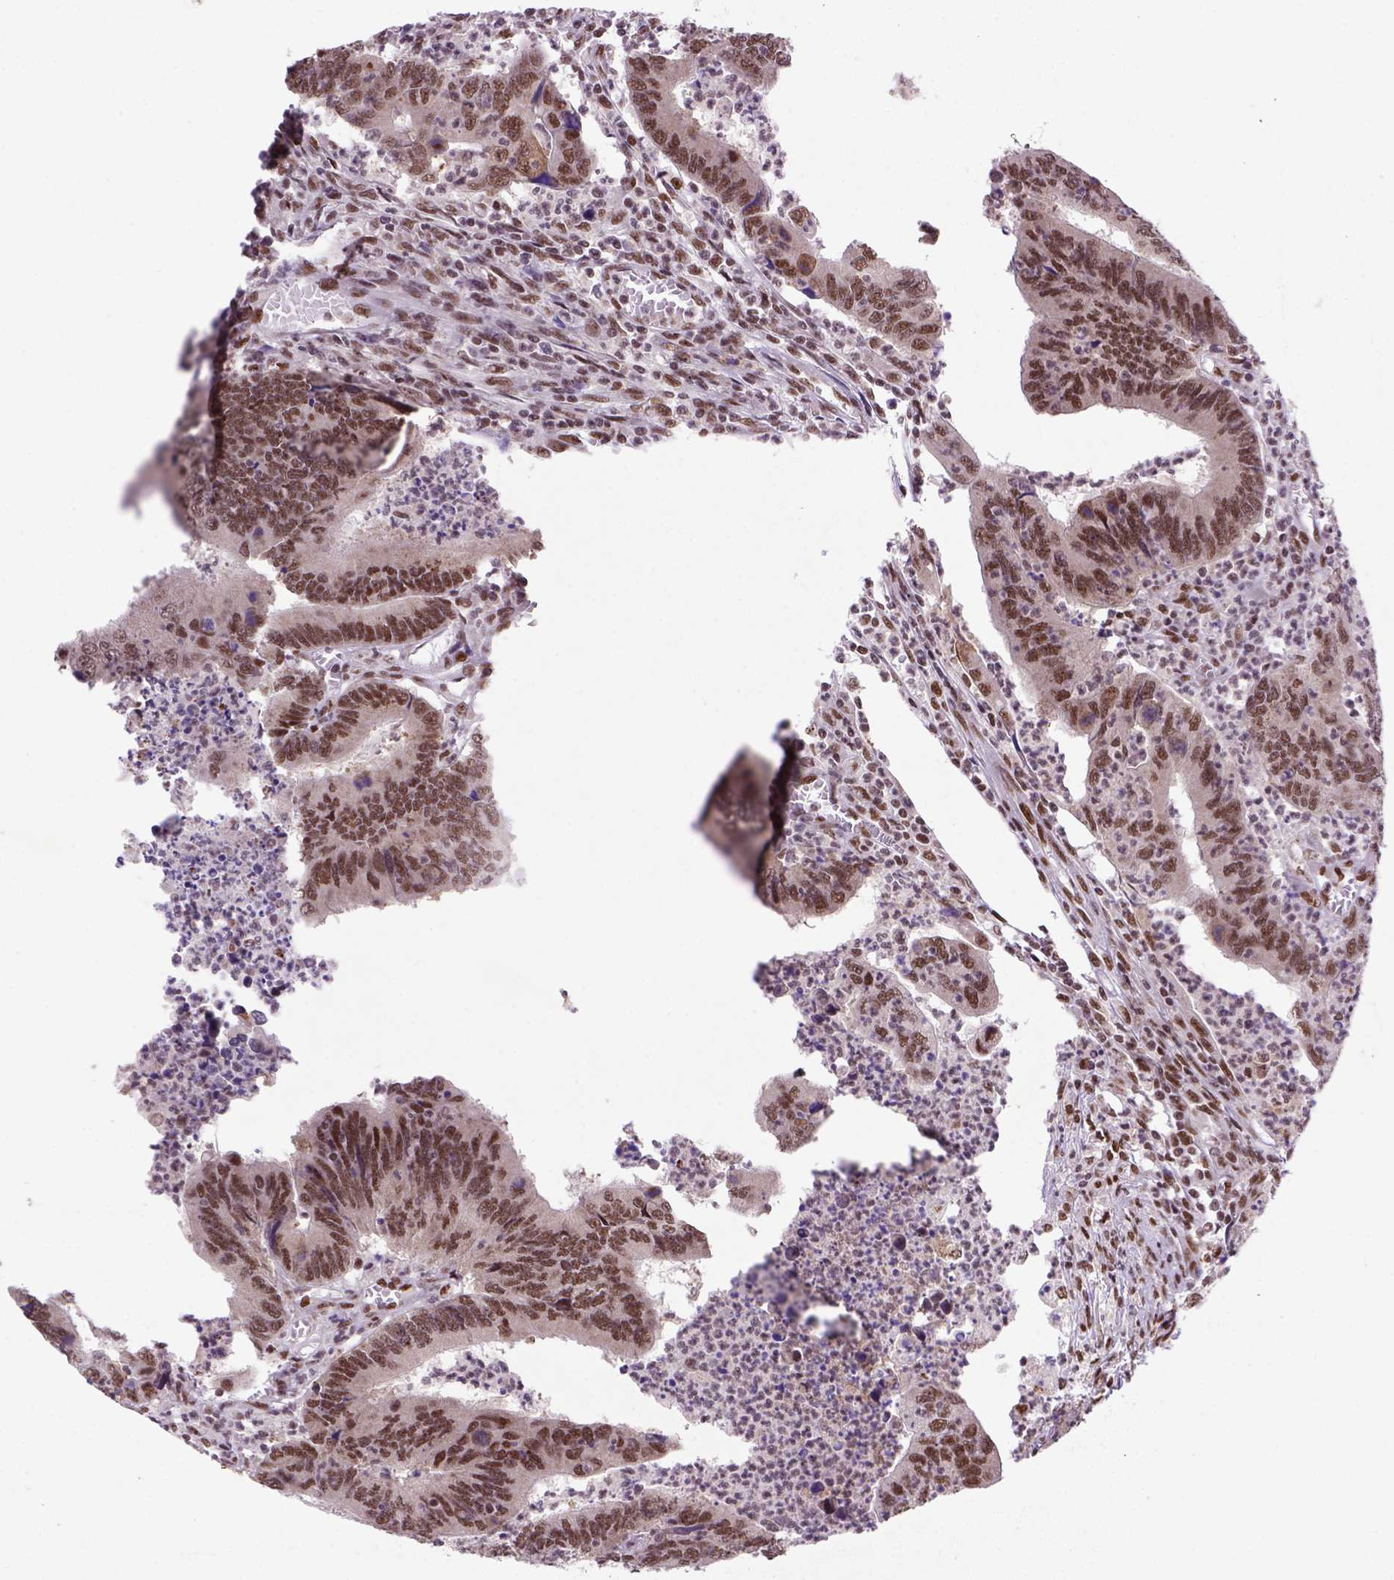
{"staining": {"intensity": "moderate", "quantity": ">75%", "location": "nuclear"}, "tissue": "colorectal cancer", "cell_type": "Tumor cells", "image_type": "cancer", "snomed": [{"axis": "morphology", "description": "Adenocarcinoma, NOS"}, {"axis": "topography", "description": "Colon"}], "caption": "Colorectal adenocarcinoma stained with DAB (3,3'-diaminobenzidine) IHC exhibits medium levels of moderate nuclear positivity in approximately >75% of tumor cells.", "gene": "NSMCE2", "patient": {"sex": "female", "age": 67}}